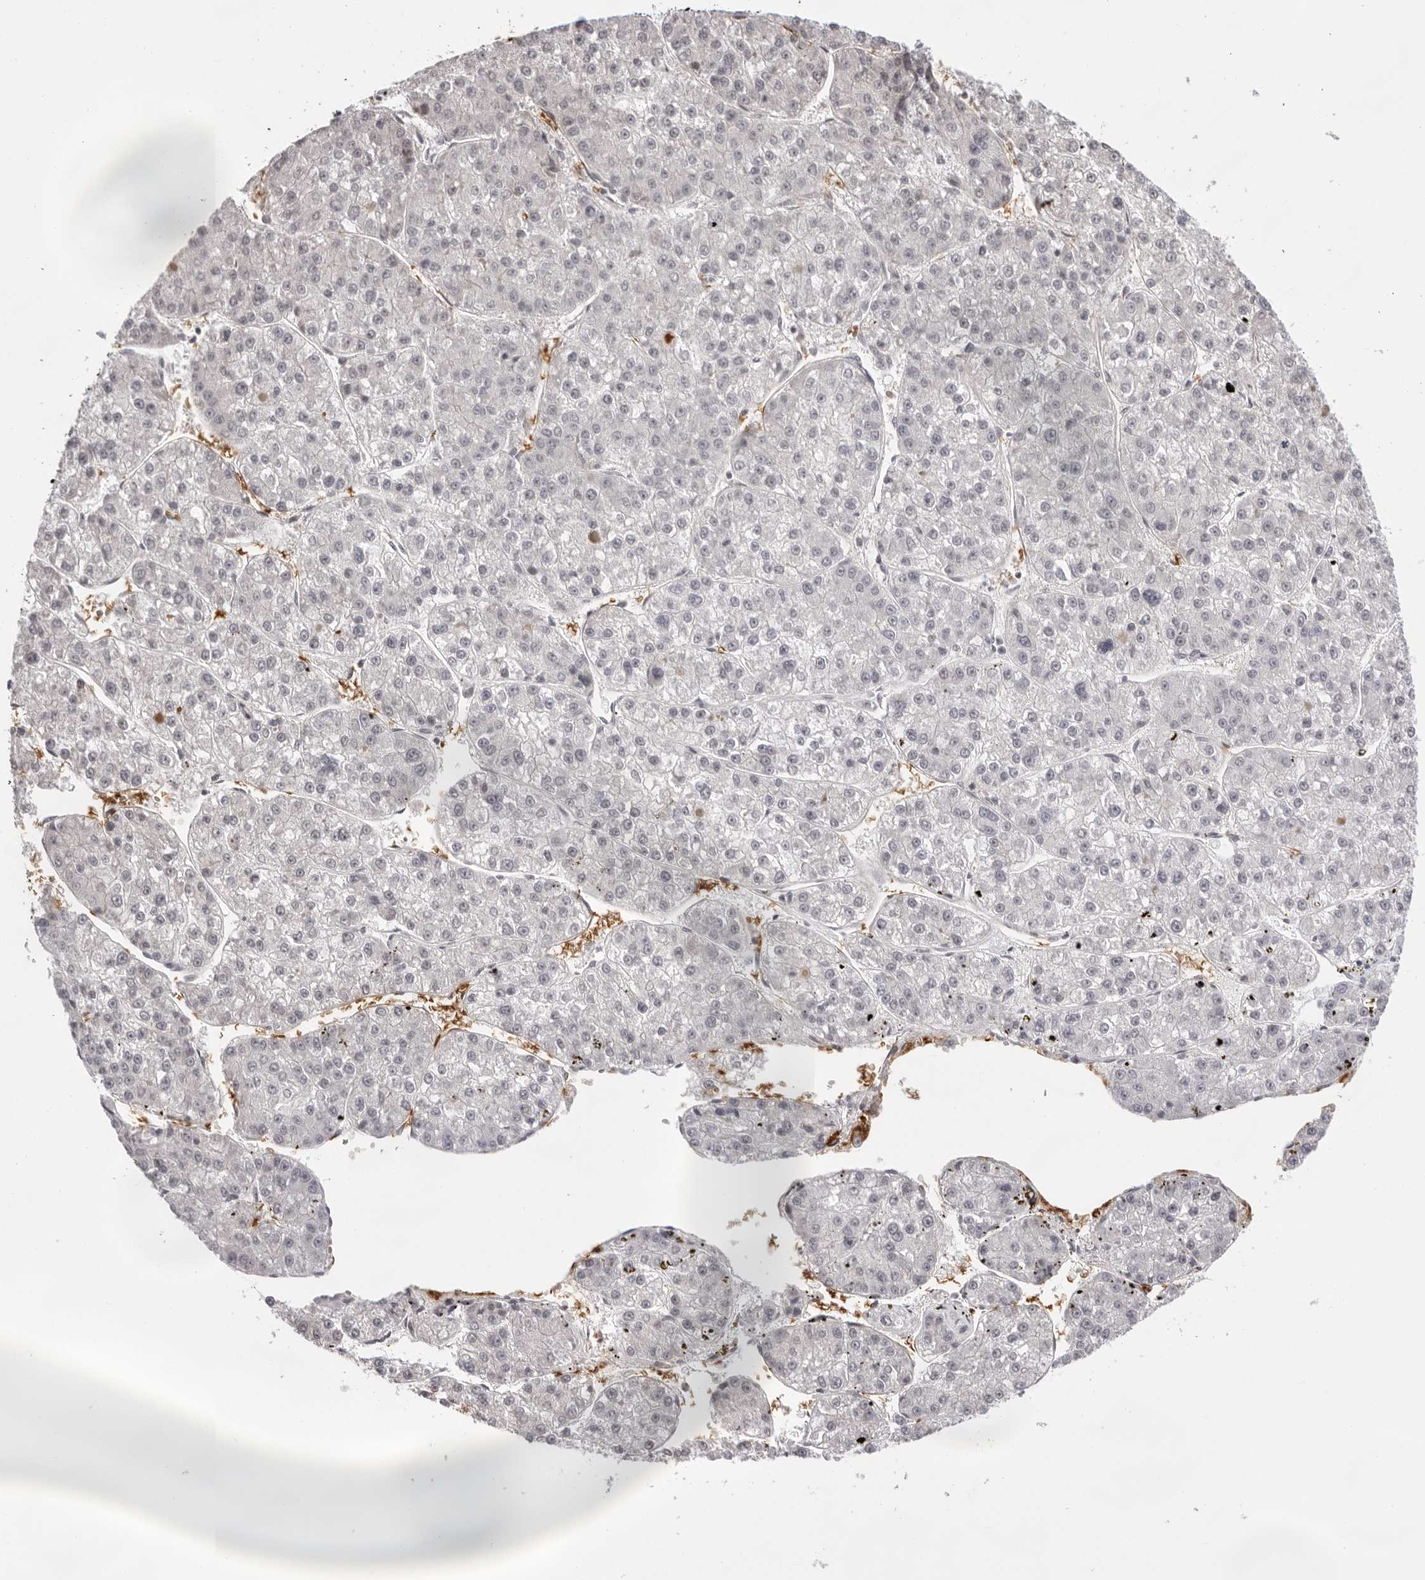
{"staining": {"intensity": "negative", "quantity": "none", "location": "none"}, "tissue": "liver cancer", "cell_type": "Tumor cells", "image_type": "cancer", "snomed": [{"axis": "morphology", "description": "Carcinoma, Hepatocellular, NOS"}, {"axis": "topography", "description": "Liver"}], "caption": "Photomicrograph shows no protein staining in tumor cells of liver cancer (hepatocellular carcinoma) tissue.", "gene": "SPTA1", "patient": {"sex": "female", "age": 73}}